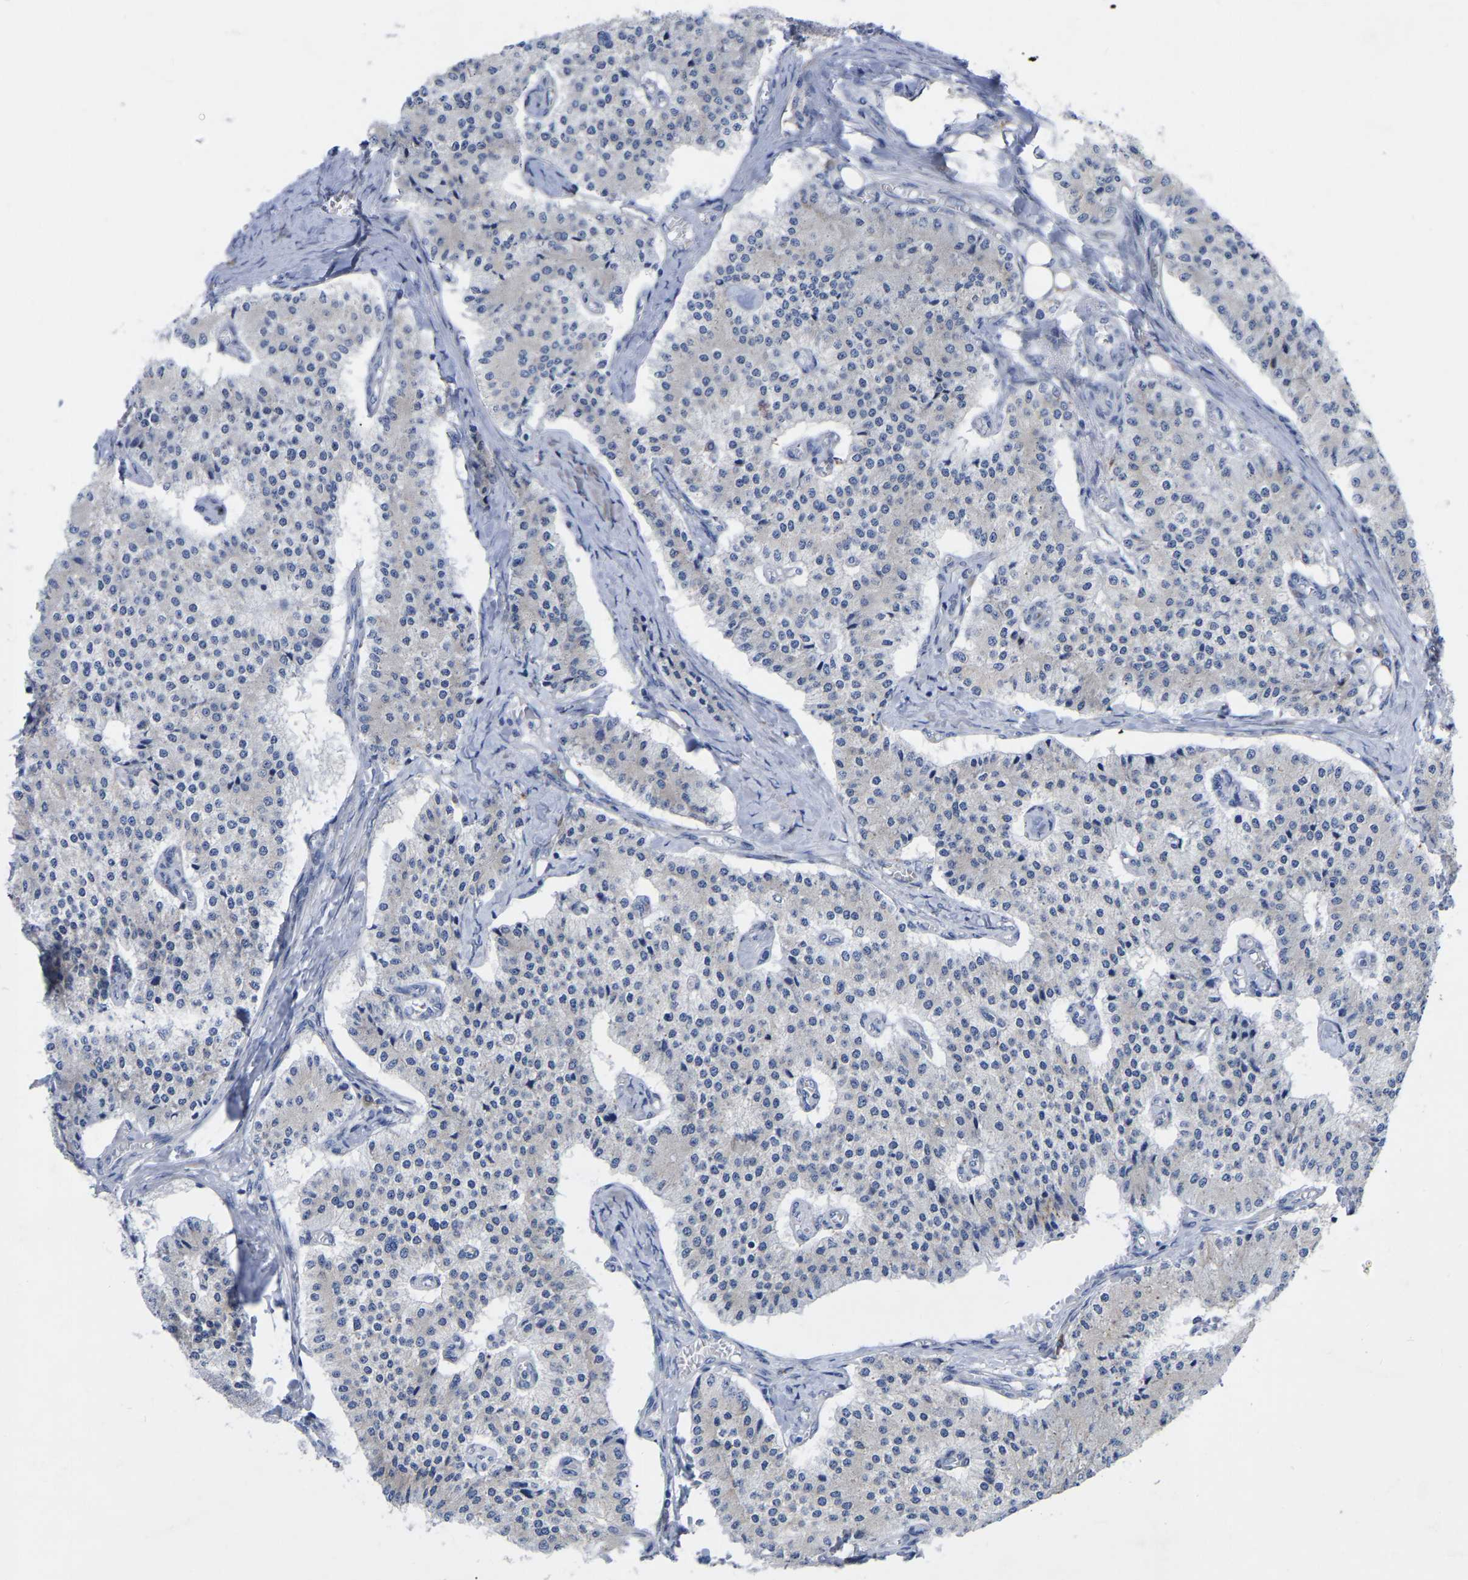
{"staining": {"intensity": "negative", "quantity": "none", "location": "none"}, "tissue": "carcinoid", "cell_type": "Tumor cells", "image_type": "cancer", "snomed": [{"axis": "morphology", "description": "Carcinoid, malignant, NOS"}, {"axis": "topography", "description": "Colon"}], "caption": "Tumor cells show no significant protein expression in carcinoid.", "gene": "STRIP2", "patient": {"sex": "female", "age": 52}}